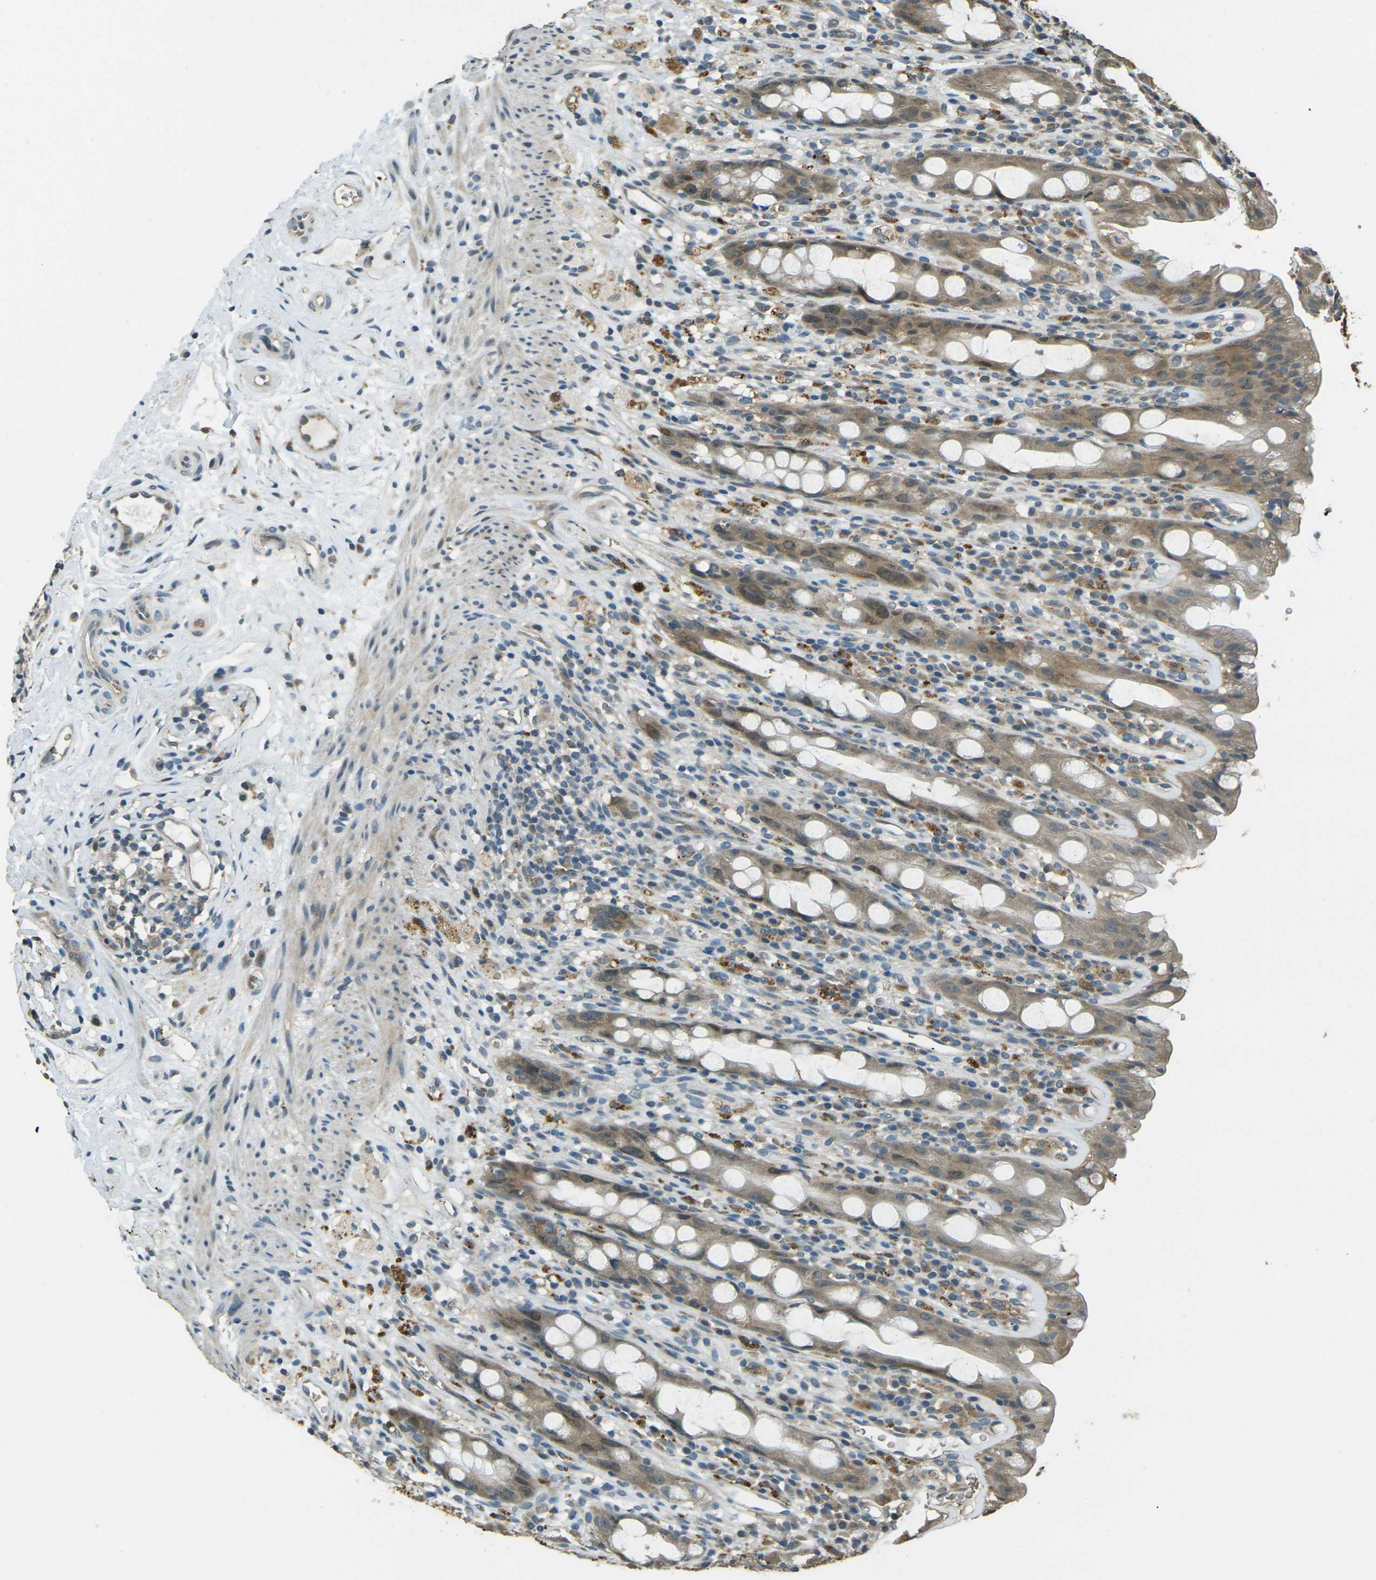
{"staining": {"intensity": "moderate", "quantity": ">75%", "location": "cytoplasmic/membranous"}, "tissue": "rectum", "cell_type": "Glandular cells", "image_type": "normal", "snomed": [{"axis": "morphology", "description": "Normal tissue, NOS"}, {"axis": "topography", "description": "Rectum"}], "caption": "This photomicrograph shows immunohistochemistry staining of benign human rectum, with medium moderate cytoplasmic/membranous expression in approximately >75% of glandular cells.", "gene": "TOR1A", "patient": {"sex": "male", "age": 44}}